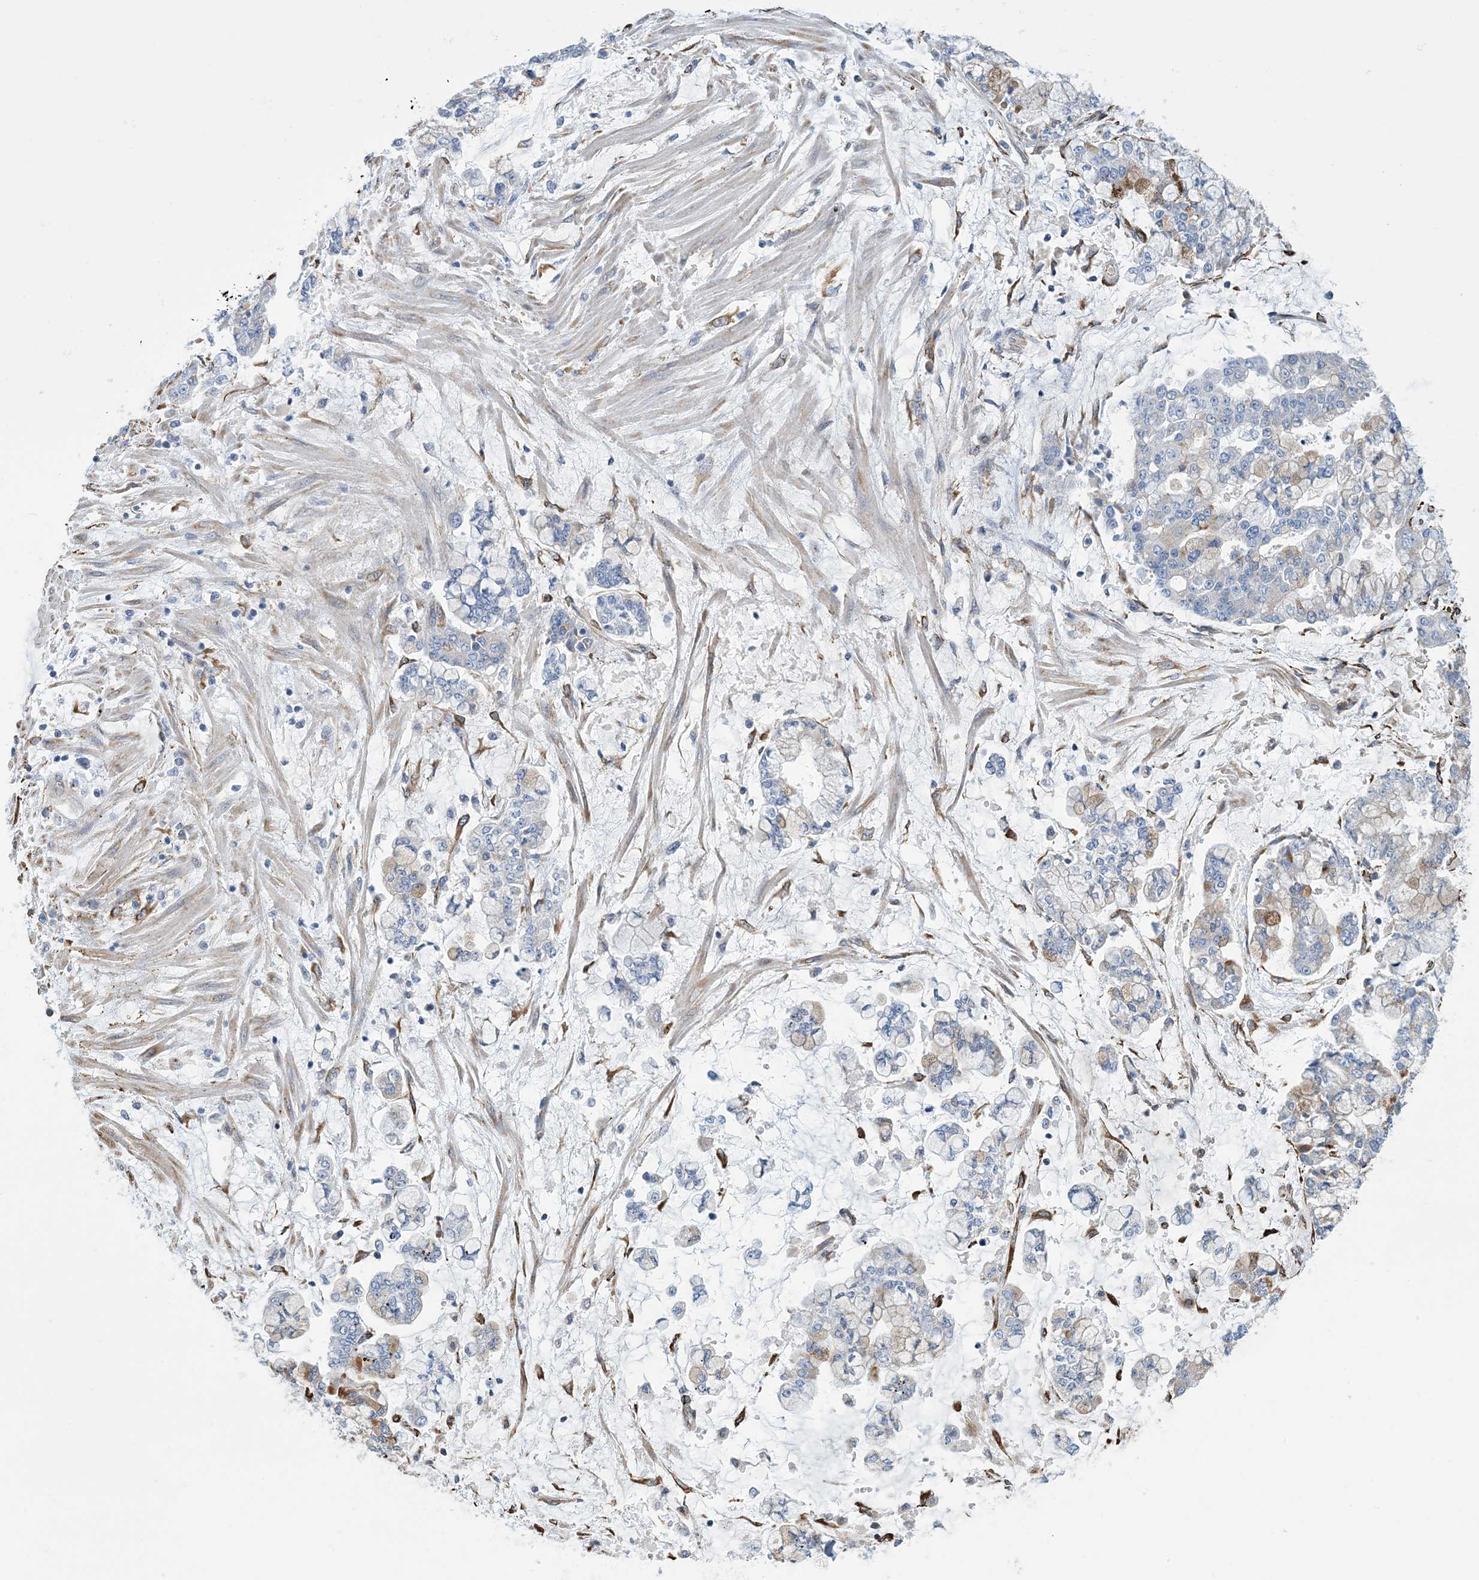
{"staining": {"intensity": "negative", "quantity": "none", "location": "none"}, "tissue": "stomach cancer", "cell_type": "Tumor cells", "image_type": "cancer", "snomed": [{"axis": "morphology", "description": "Normal tissue, NOS"}, {"axis": "morphology", "description": "Adenocarcinoma, NOS"}, {"axis": "topography", "description": "Stomach, upper"}, {"axis": "topography", "description": "Stomach"}], "caption": "A high-resolution histopathology image shows immunohistochemistry staining of stomach cancer (adenocarcinoma), which reveals no significant positivity in tumor cells. (DAB (3,3'-diaminobenzidine) immunohistochemistry visualized using brightfield microscopy, high magnification).", "gene": "CCDC14", "patient": {"sex": "male", "age": 76}}